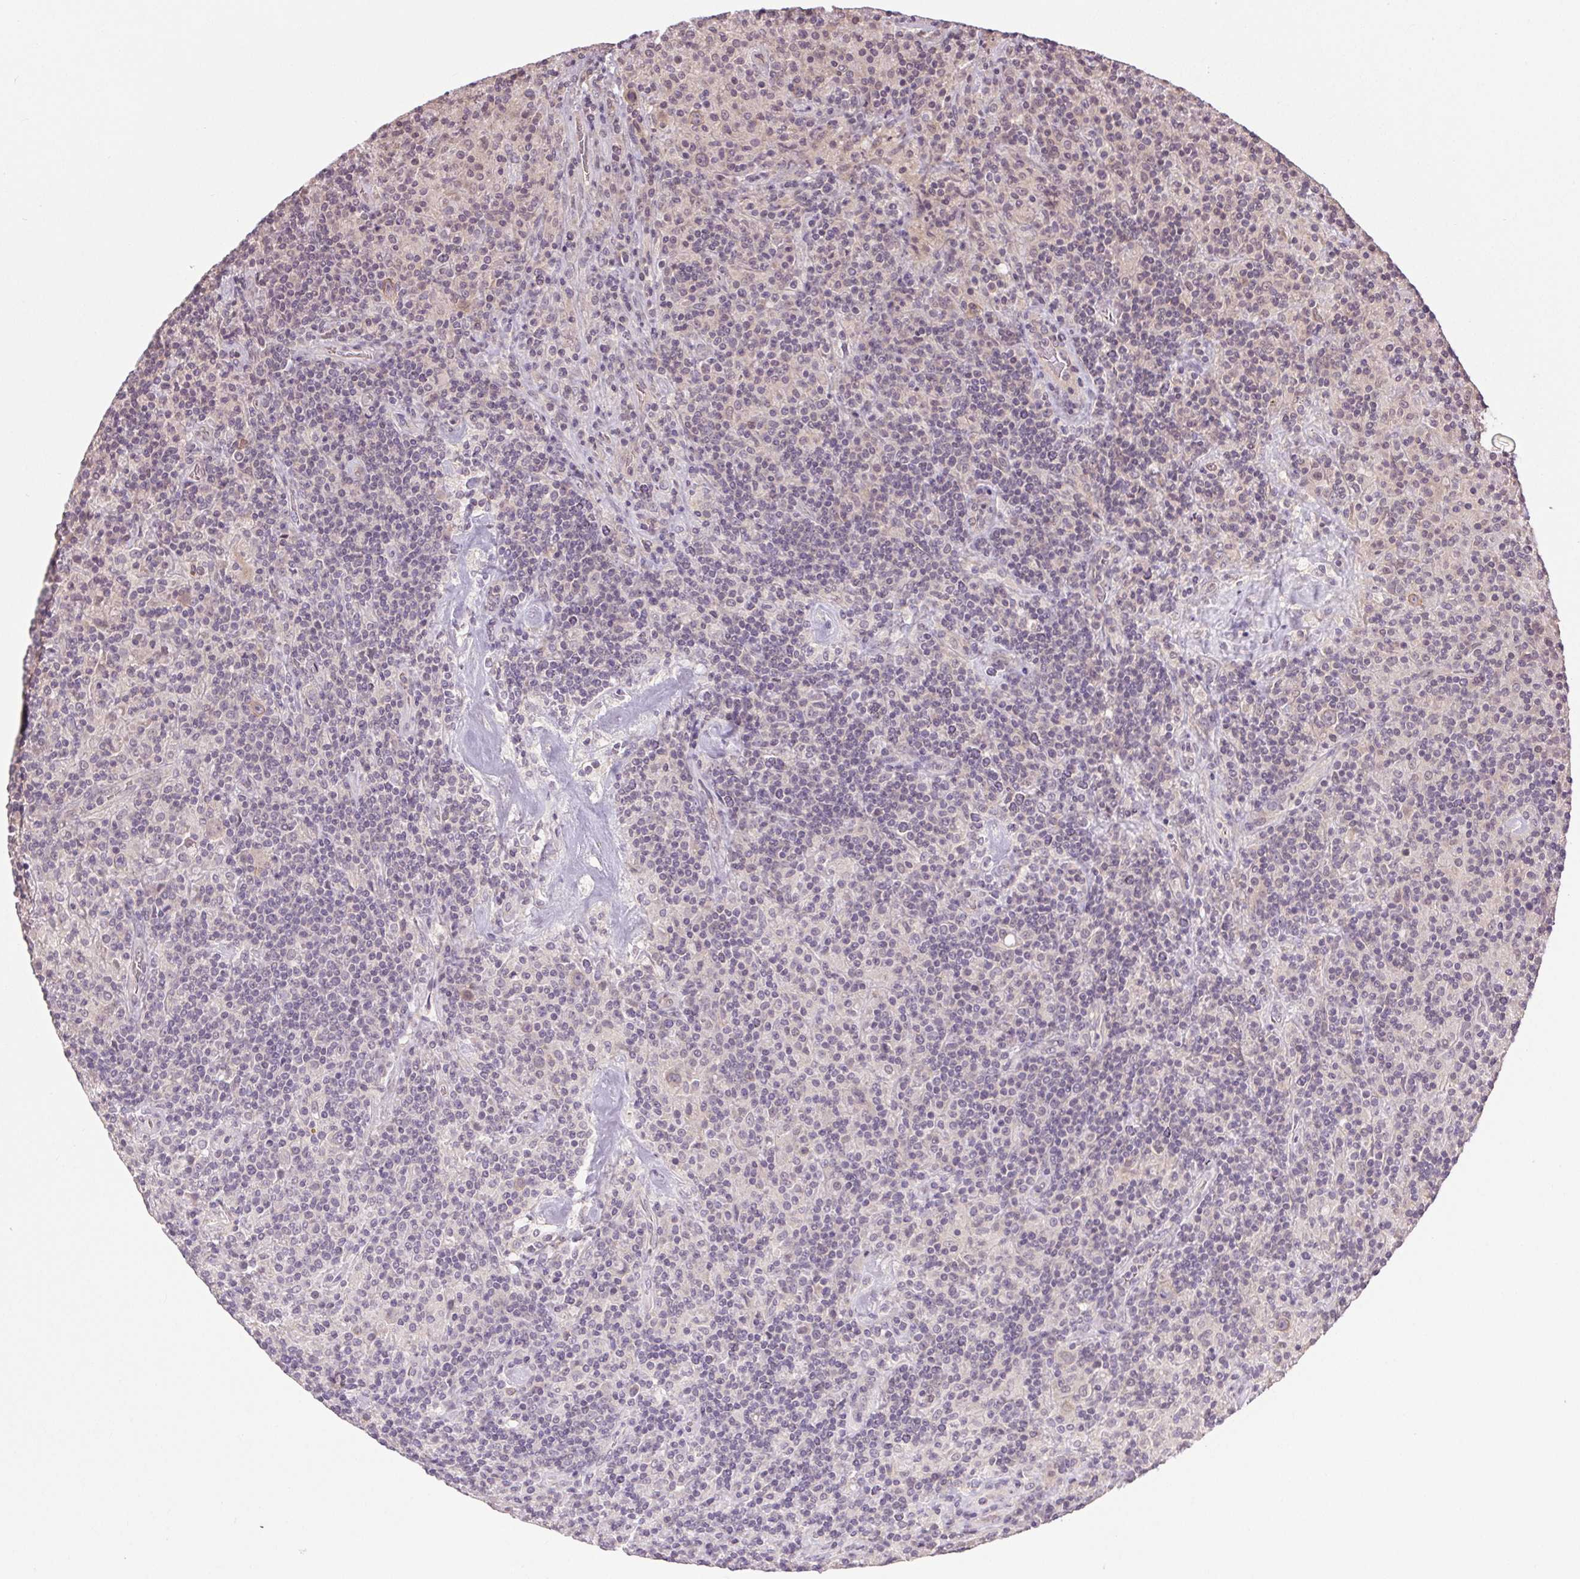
{"staining": {"intensity": "negative", "quantity": "none", "location": "none"}, "tissue": "lymphoma", "cell_type": "Tumor cells", "image_type": "cancer", "snomed": [{"axis": "morphology", "description": "Hodgkin's disease, NOS"}, {"axis": "topography", "description": "Lymph node"}], "caption": "Hodgkin's disease stained for a protein using immunohistochemistry shows no staining tumor cells.", "gene": "ATP1B3", "patient": {"sex": "male", "age": 70}}